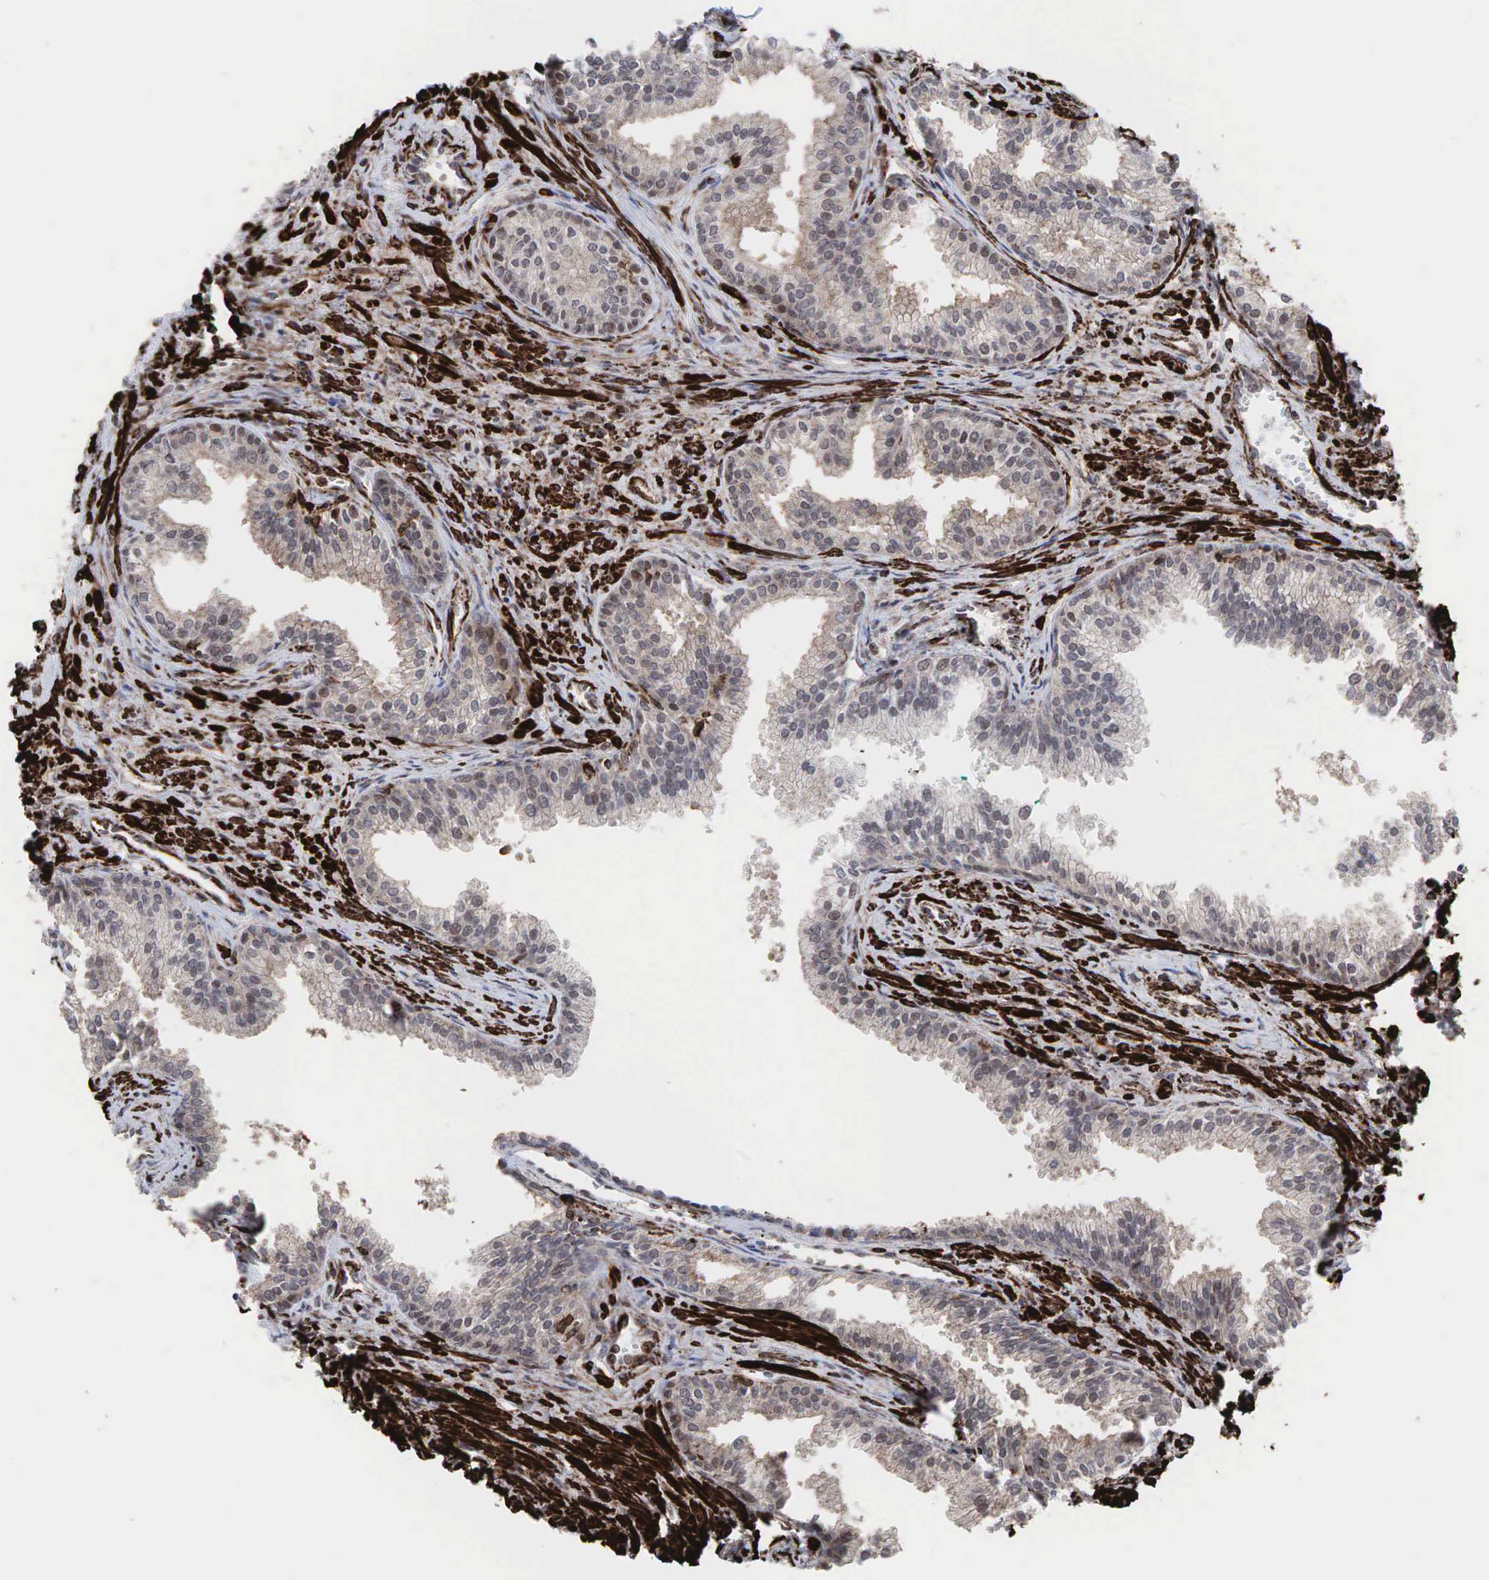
{"staining": {"intensity": "weak", "quantity": "25%-75%", "location": "cytoplasmic/membranous"}, "tissue": "prostate", "cell_type": "Glandular cells", "image_type": "normal", "snomed": [{"axis": "morphology", "description": "Normal tissue, NOS"}, {"axis": "topography", "description": "Prostate"}], "caption": "Immunohistochemical staining of unremarkable prostate shows weak cytoplasmic/membranous protein staining in about 25%-75% of glandular cells. (DAB = brown stain, brightfield microscopy at high magnification).", "gene": "GPRASP1", "patient": {"sex": "male", "age": 68}}